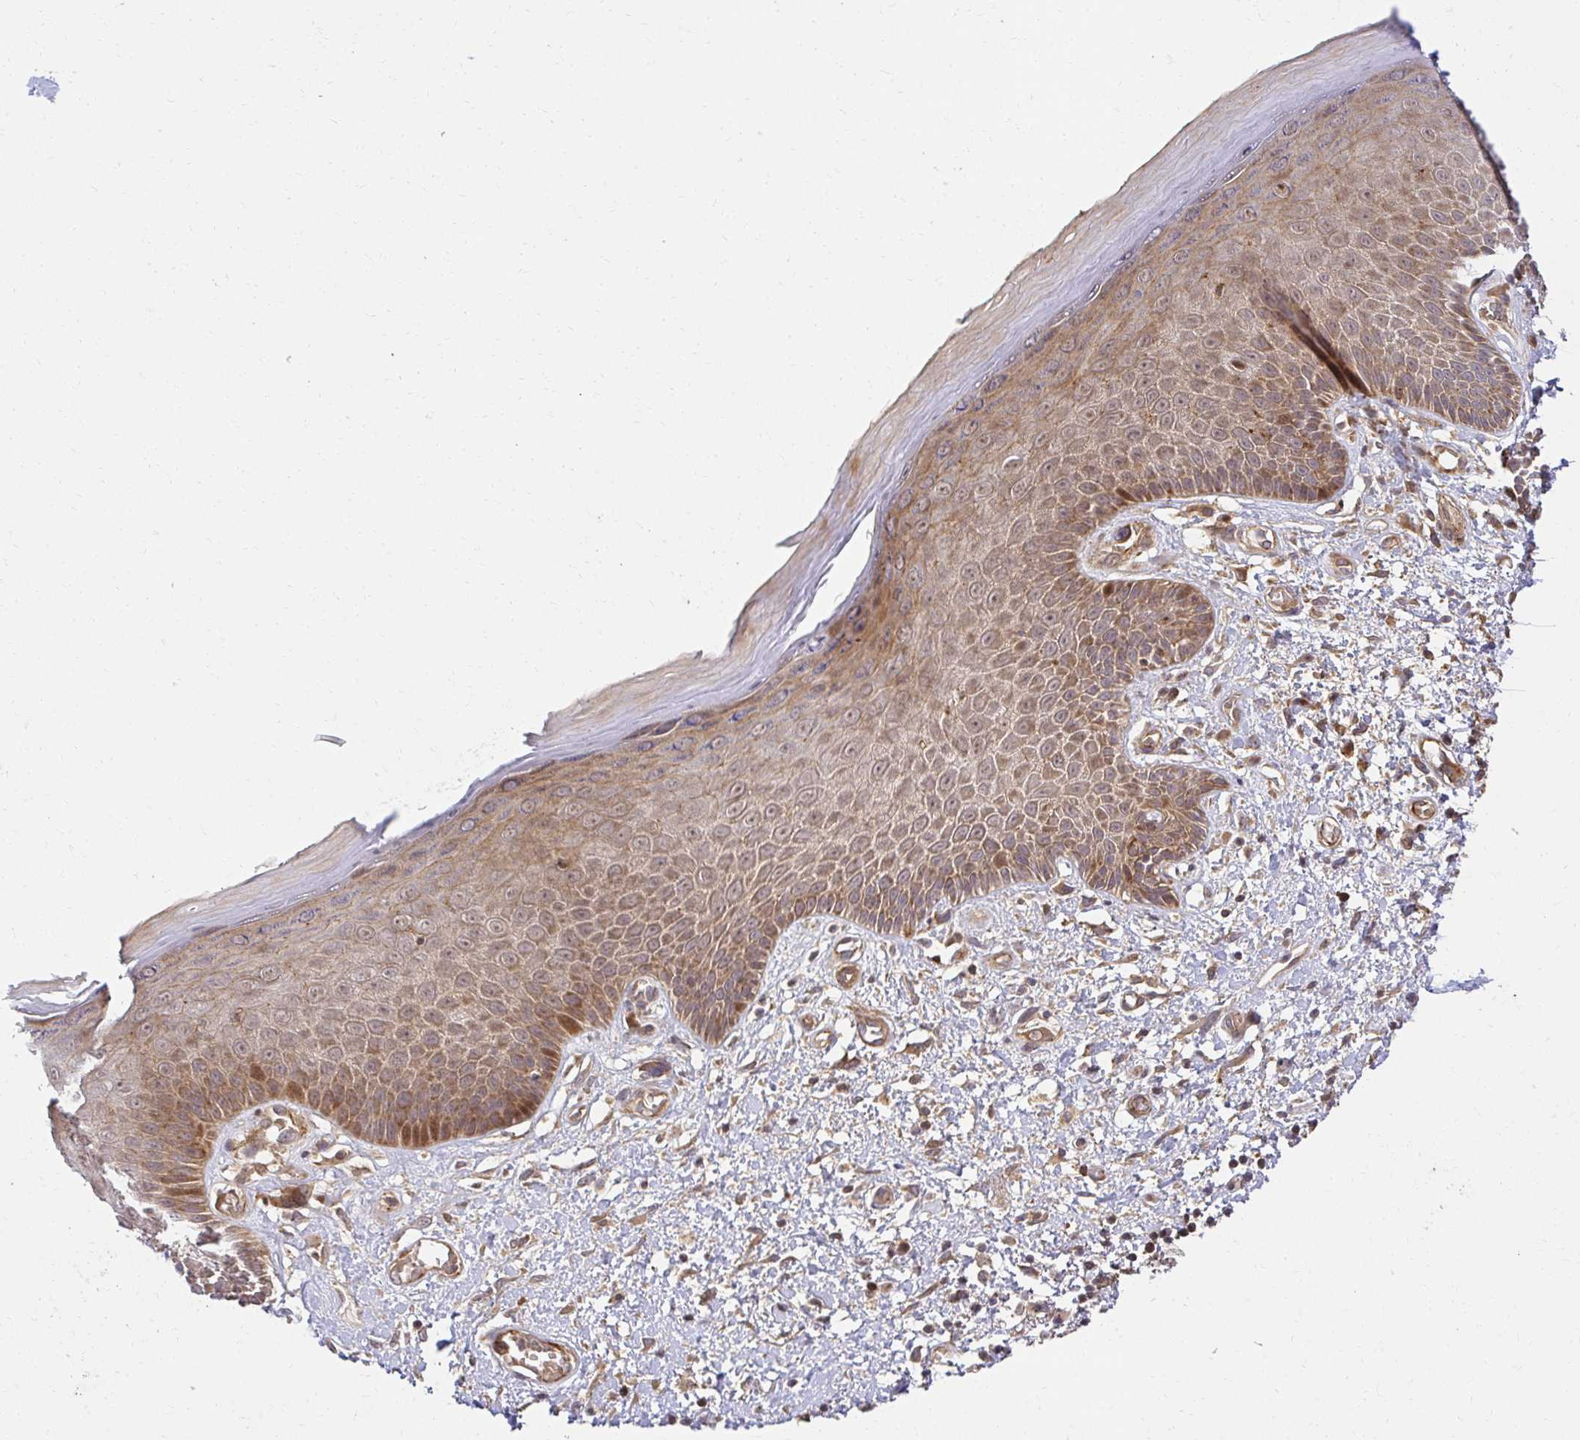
{"staining": {"intensity": "moderate", "quantity": ">75%", "location": "cytoplasmic/membranous,nuclear"}, "tissue": "skin", "cell_type": "Epidermal cells", "image_type": "normal", "snomed": [{"axis": "morphology", "description": "Normal tissue, NOS"}, {"axis": "topography", "description": "Anal"}, {"axis": "topography", "description": "Peripheral nerve tissue"}], "caption": "Immunohistochemistry (IHC) of benign human skin reveals medium levels of moderate cytoplasmic/membranous,nuclear expression in approximately >75% of epidermal cells.", "gene": "PSMA4", "patient": {"sex": "male", "age": 78}}